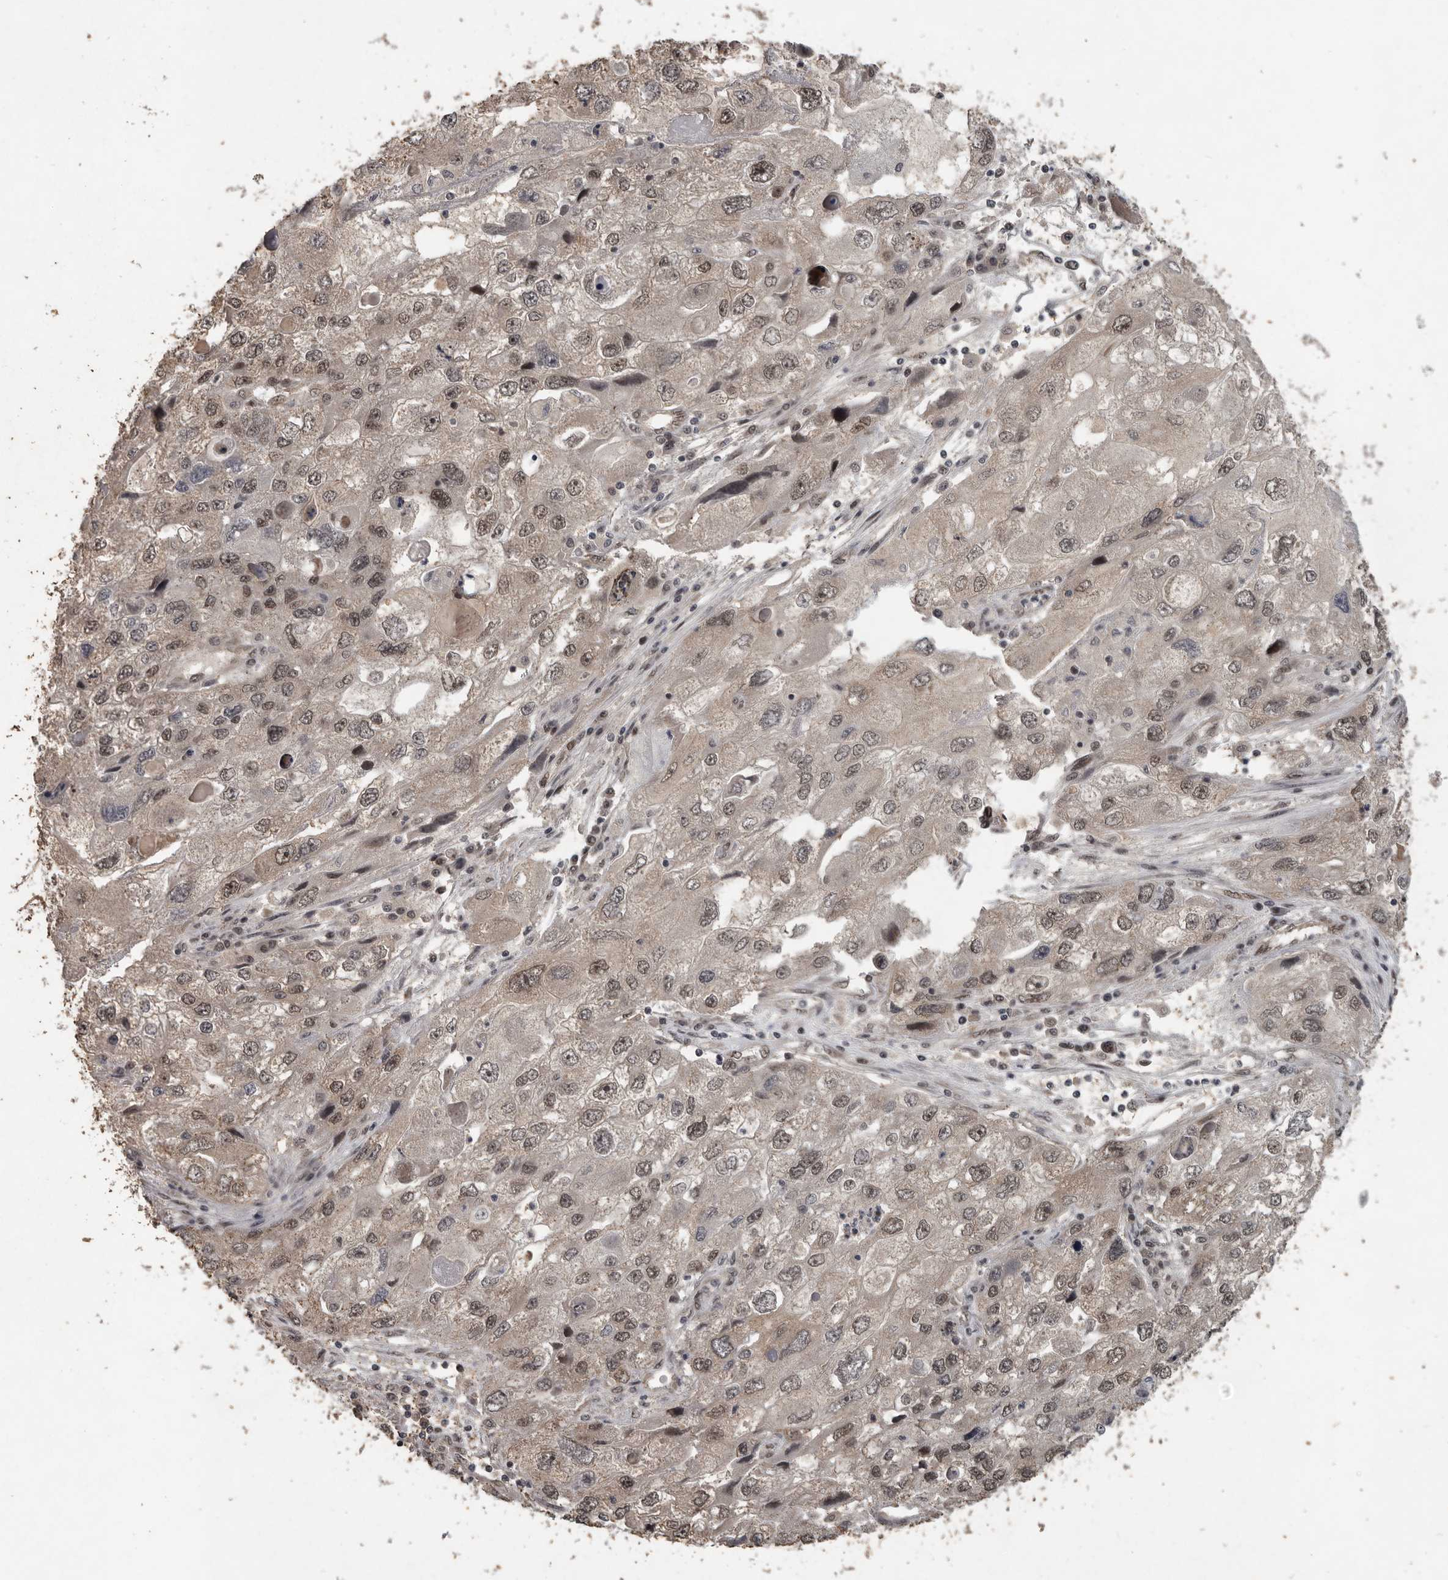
{"staining": {"intensity": "weak", "quantity": "<25%", "location": "cytoplasmic/membranous,nuclear"}, "tissue": "endometrial cancer", "cell_type": "Tumor cells", "image_type": "cancer", "snomed": [{"axis": "morphology", "description": "Adenocarcinoma, NOS"}, {"axis": "topography", "description": "Endometrium"}], "caption": "A histopathology image of human endometrial cancer is negative for staining in tumor cells.", "gene": "CDC27", "patient": {"sex": "female", "age": 49}}